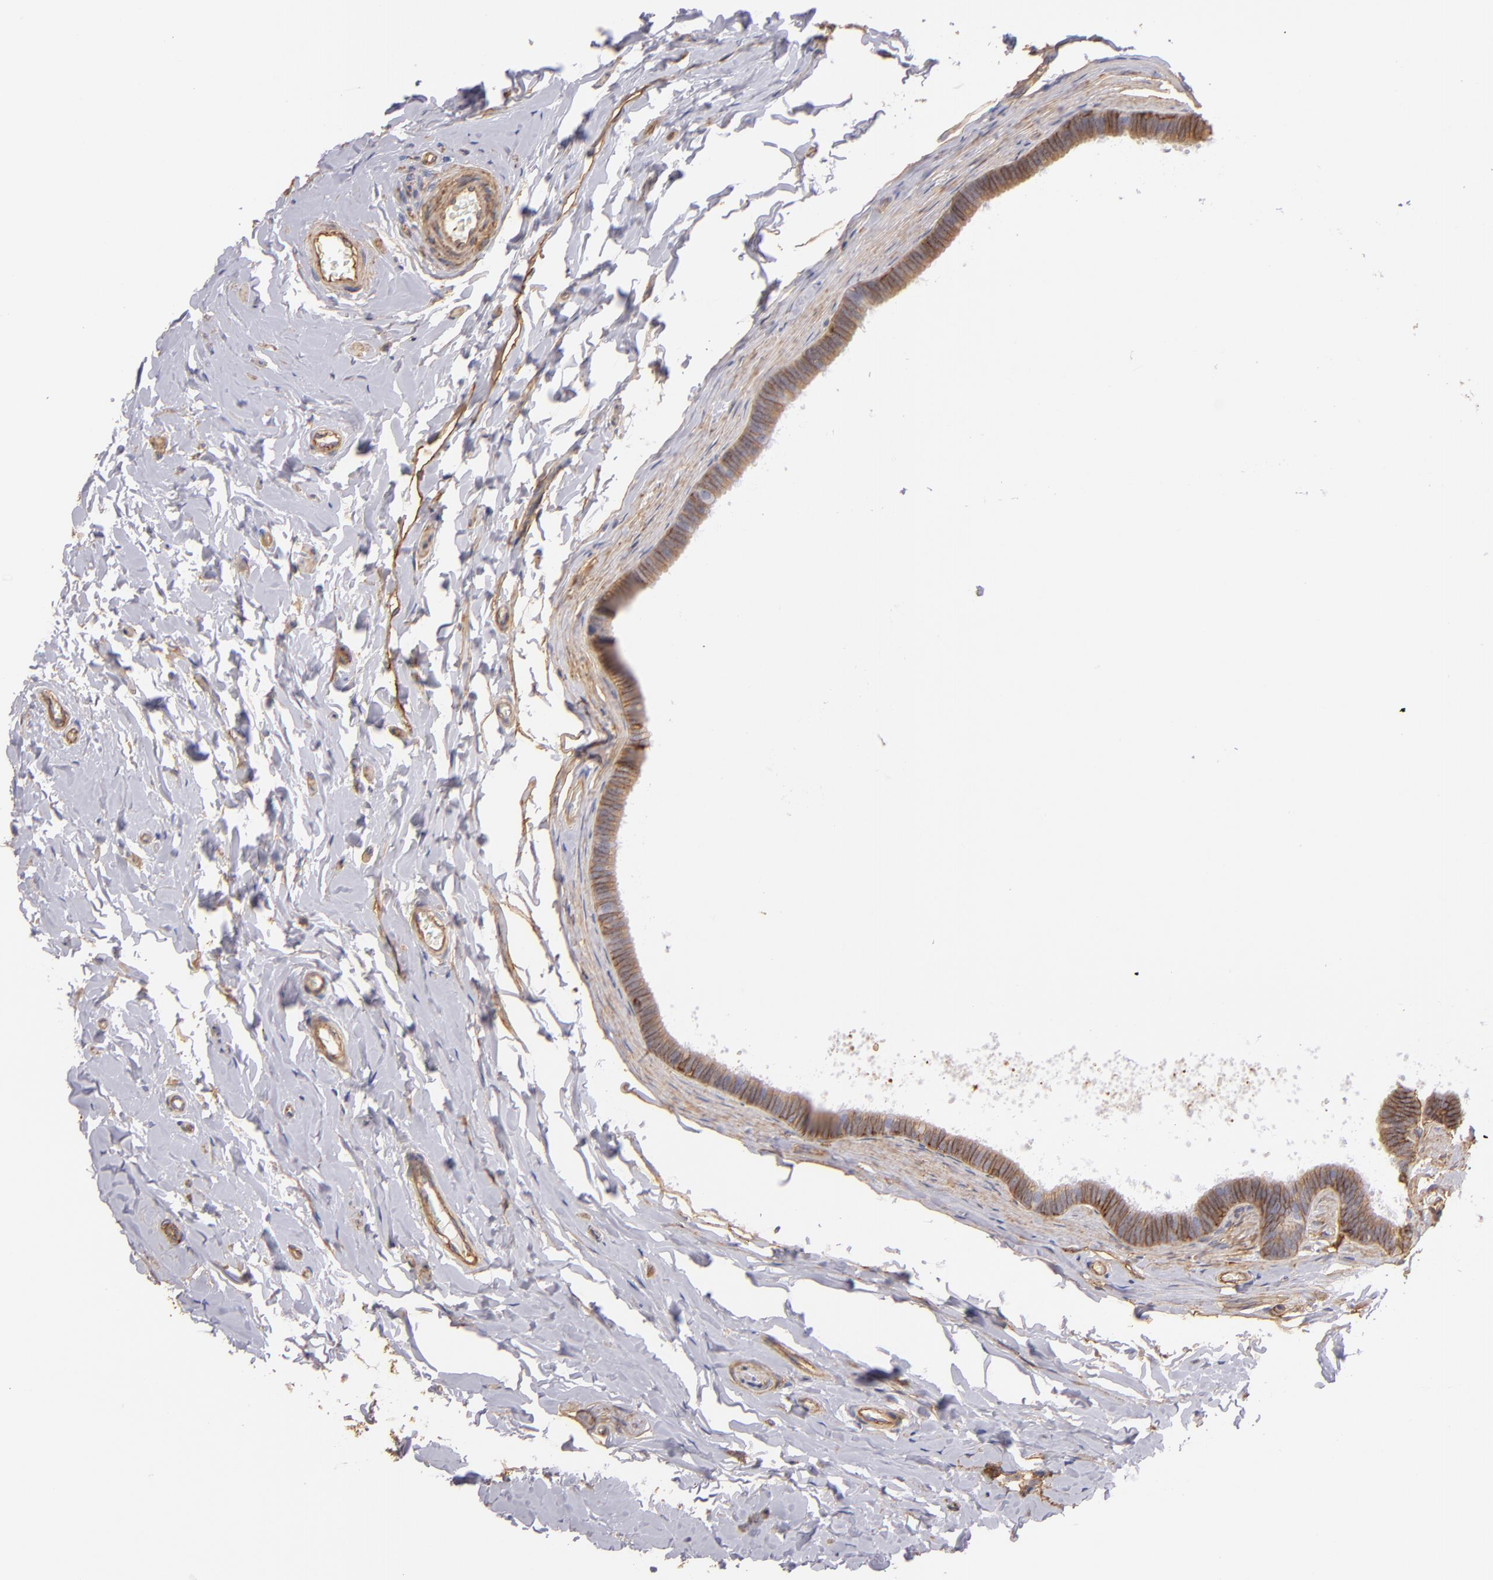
{"staining": {"intensity": "weak", "quantity": "25%-75%", "location": "cytoplasmic/membranous"}, "tissue": "epididymis", "cell_type": "Glandular cells", "image_type": "normal", "snomed": [{"axis": "morphology", "description": "Normal tissue, NOS"}, {"axis": "topography", "description": "Epididymis"}], "caption": "Protein staining displays weak cytoplasmic/membranous expression in approximately 25%-75% of glandular cells in unremarkable epididymis. Immunohistochemistry stains the protein of interest in brown and the nuclei are stained blue.", "gene": "CD151", "patient": {"sex": "male", "age": 26}}